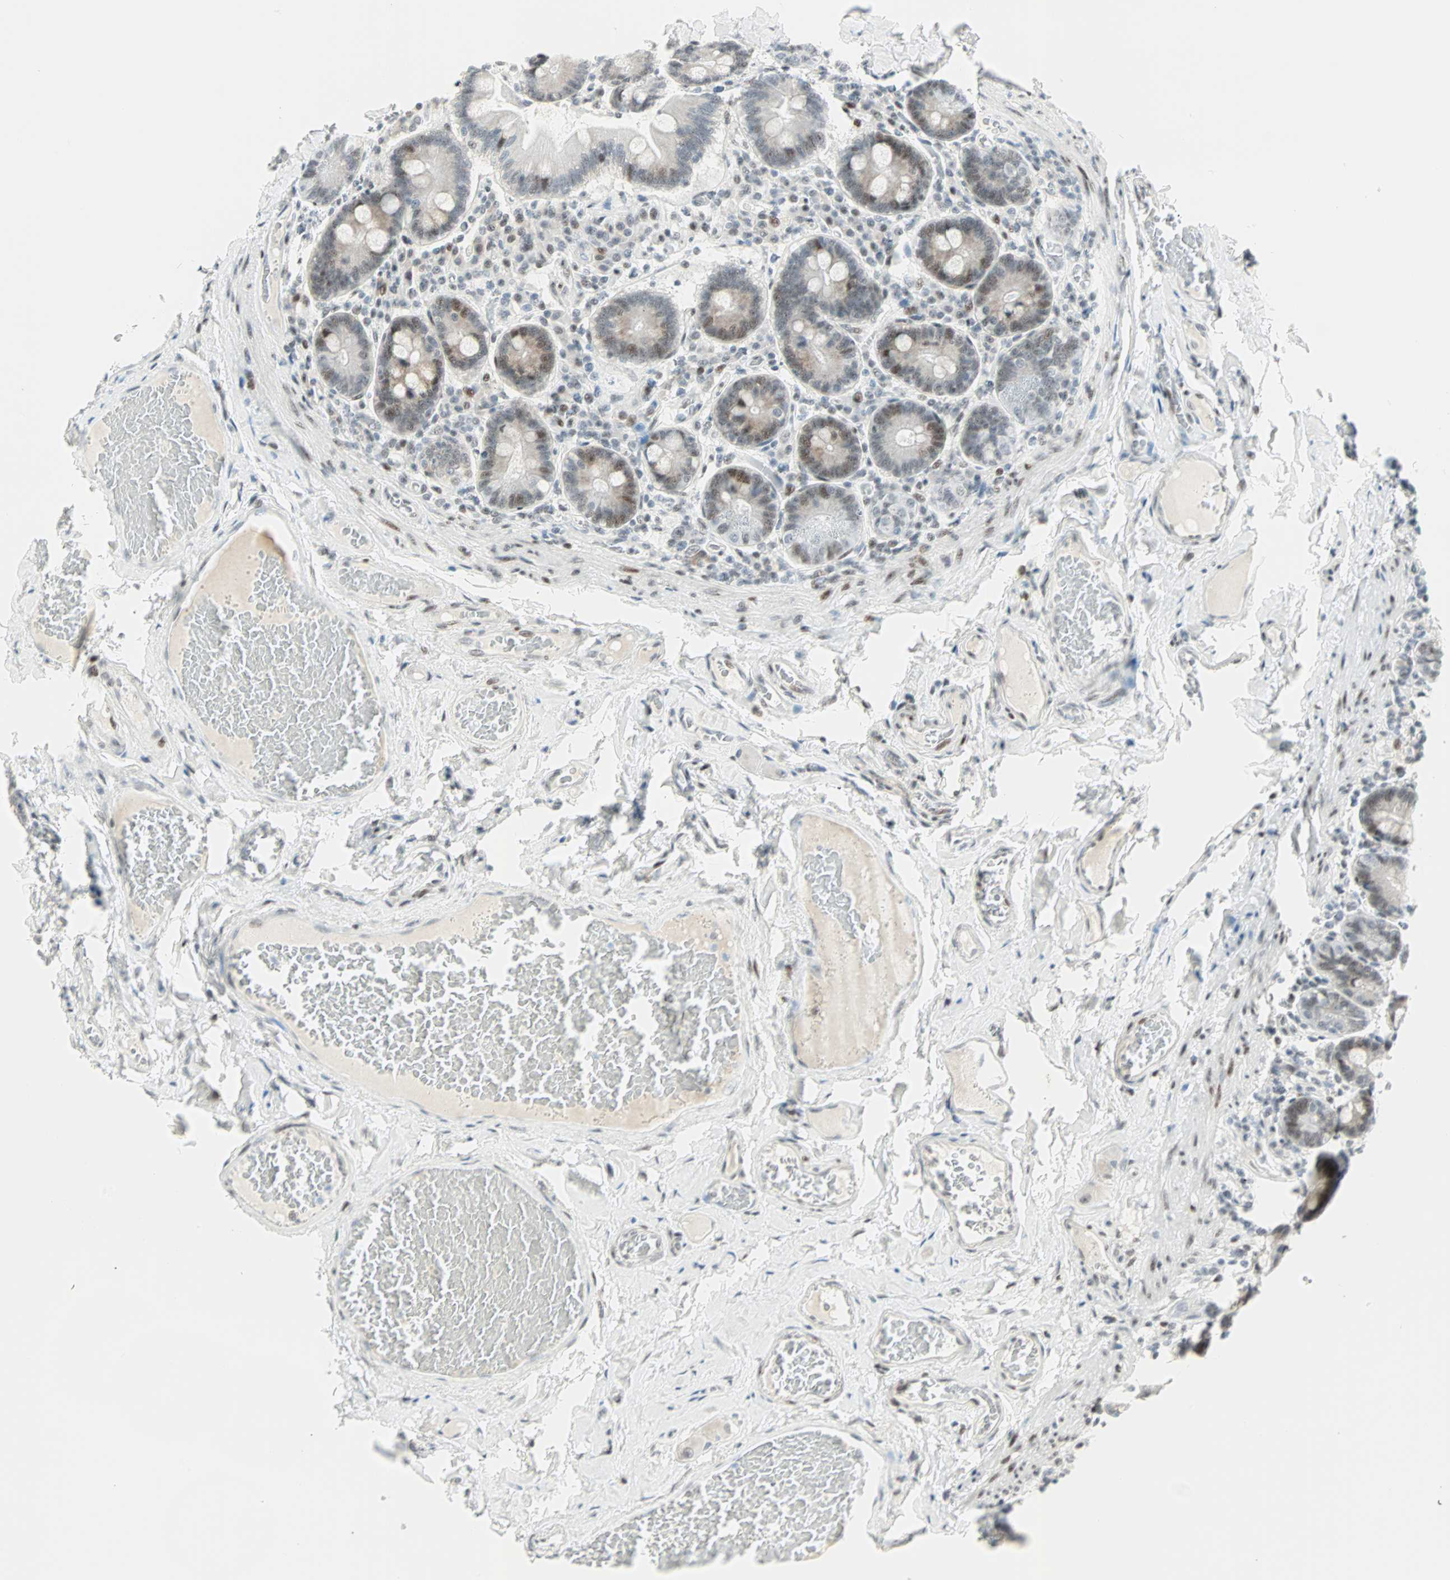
{"staining": {"intensity": "weak", "quantity": "25%-75%", "location": "cytoplasmic/membranous,nuclear"}, "tissue": "duodenum", "cell_type": "Glandular cells", "image_type": "normal", "snomed": [{"axis": "morphology", "description": "Normal tissue, NOS"}, {"axis": "topography", "description": "Duodenum"}], "caption": "IHC photomicrograph of unremarkable duodenum: human duodenum stained using IHC displays low levels of weak protein expression localized specifically in the cytoplasmic/membranous,nuclear of glandular cells, appearing as a cytoplasmic/membranous,nuclear brown color.", "gene": "PKNOX1", "patient": {"sex": "male", "age": 66}}